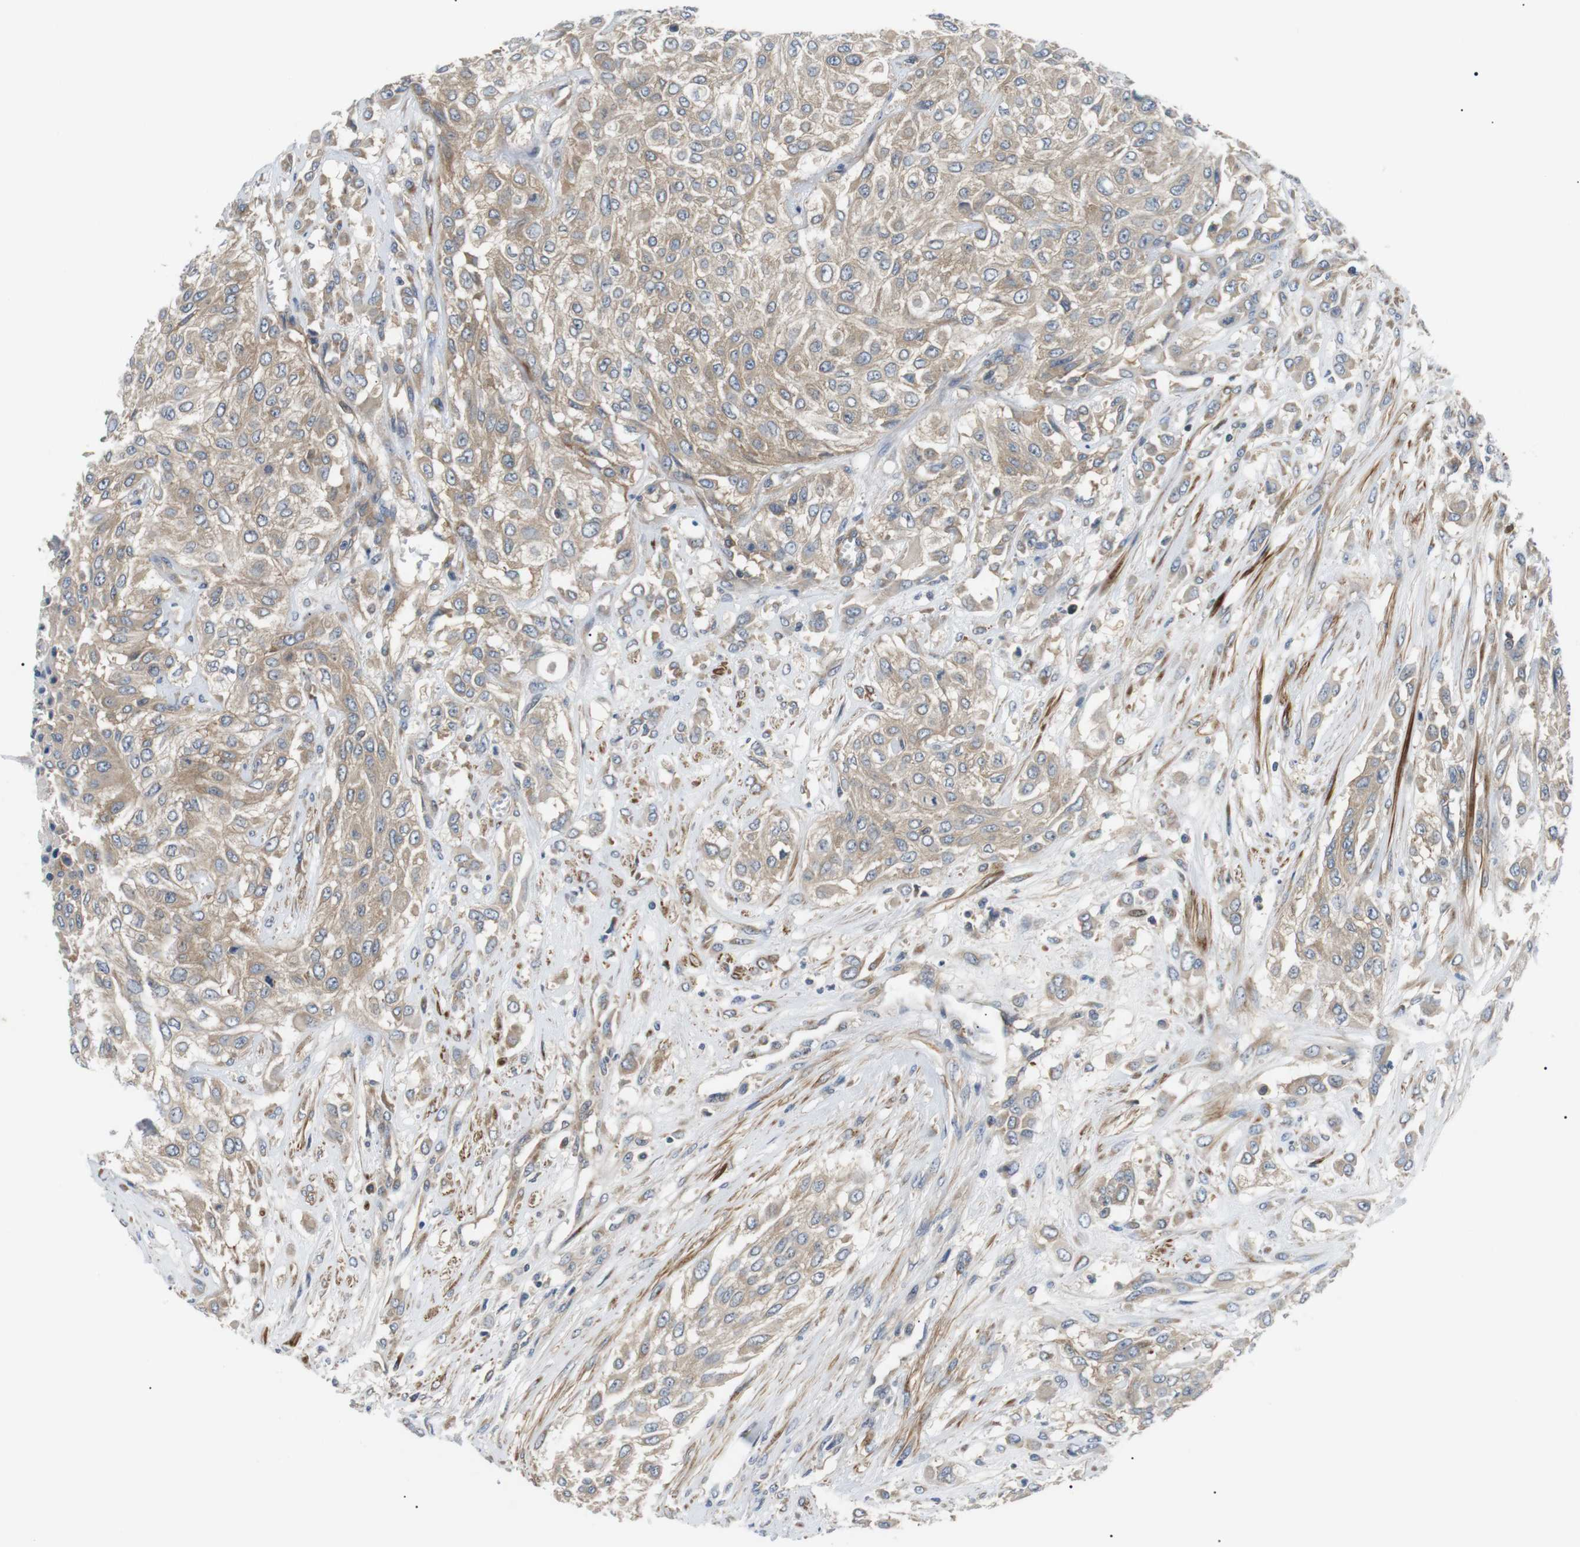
{"staining": {"intensity": "weak", "quantity": ">75%", "location": "cytoplasmic/membranous"}, "tissue": "urothelial cancer", "cell_type": "Tumor cells", "image_type": "cancer", "snomed": [{"axis": "morphology", "description": "Urothelial carcinoma, High grade"}, {"axis": "topography", "description": "Urinary bladder"}], "caption": "Weak cytoplasmic/membranous staining for a protein is identified in approximately >75% of tumor cells of urothelial cancer using IHC.", "gene": "DIPK1A", "patient": {"sex": "male", "age": 57}}